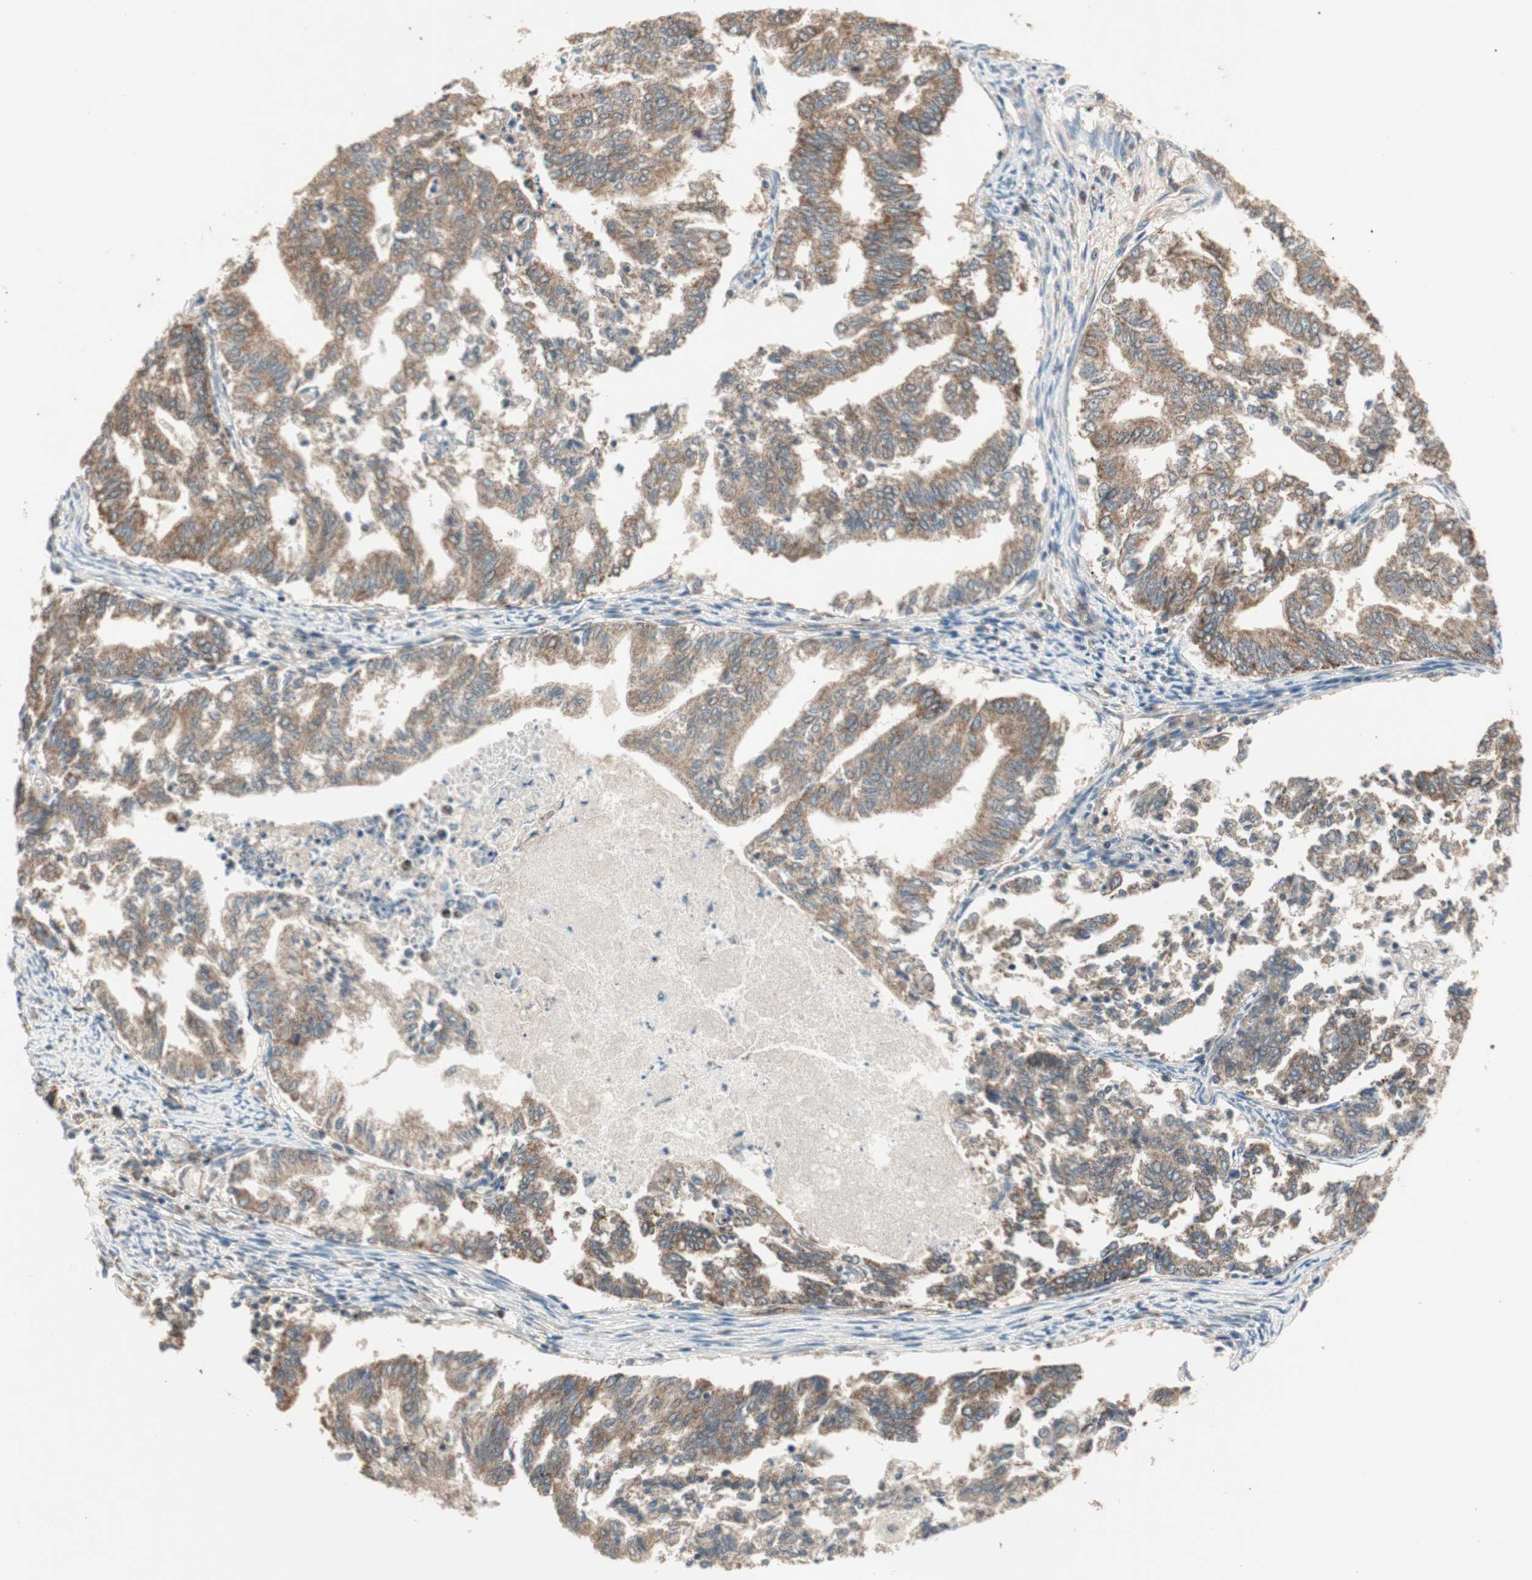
{"staining": {"intensity": "moderate", "quantity": ">75%", "location": "cytoplasmic/membranous"}, "tissue": "endometrial cancer", "cell_type": "Tumor cells", "image_type": "cancer", "snomed": [{"axis": "morphology", "description": "Adenocarcinoma, NOS"}, {"axis": "topography", "description": "Endometrium"}], "caption": "Immunohistochemistry (IHC) image of endometrial adenocarcinoma stained for a protein (brown), which demonstrates medium levels of moderate cytoplasmic/membranous expression in about >75% of tumor cells.", "gene": "CC2D1A", "patient": {"sex": "female", "age": 79}}